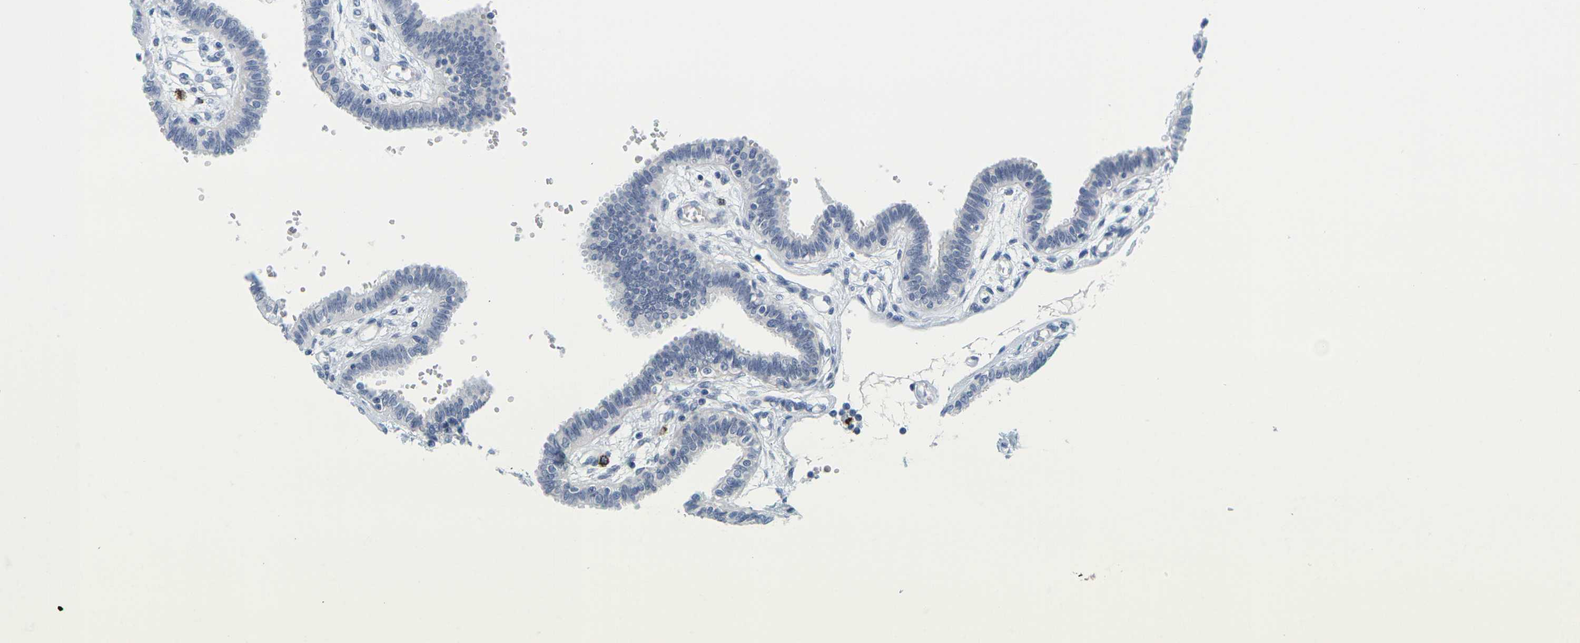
{"staining": {"intensity": "negative", "quantity": "none", "location": "none"}, "tissue": "fallopian tube", "cell_type": "Glandular cells", "image_type": "normal", "snomed": [{"axis": "morphology", "description": "Normal tissue, NOS"}, {"axis": "topography", "description": "Fallopian tube"}], "caption": "Unremarkable fallopian tube was stained to show a protein in brown. There is no significant expression in glandular cells. (DAB immunohistochemistry with hematoxylin counter stain).", "gene": "HLA", "patient": {"sex": "female", "age": 32}}